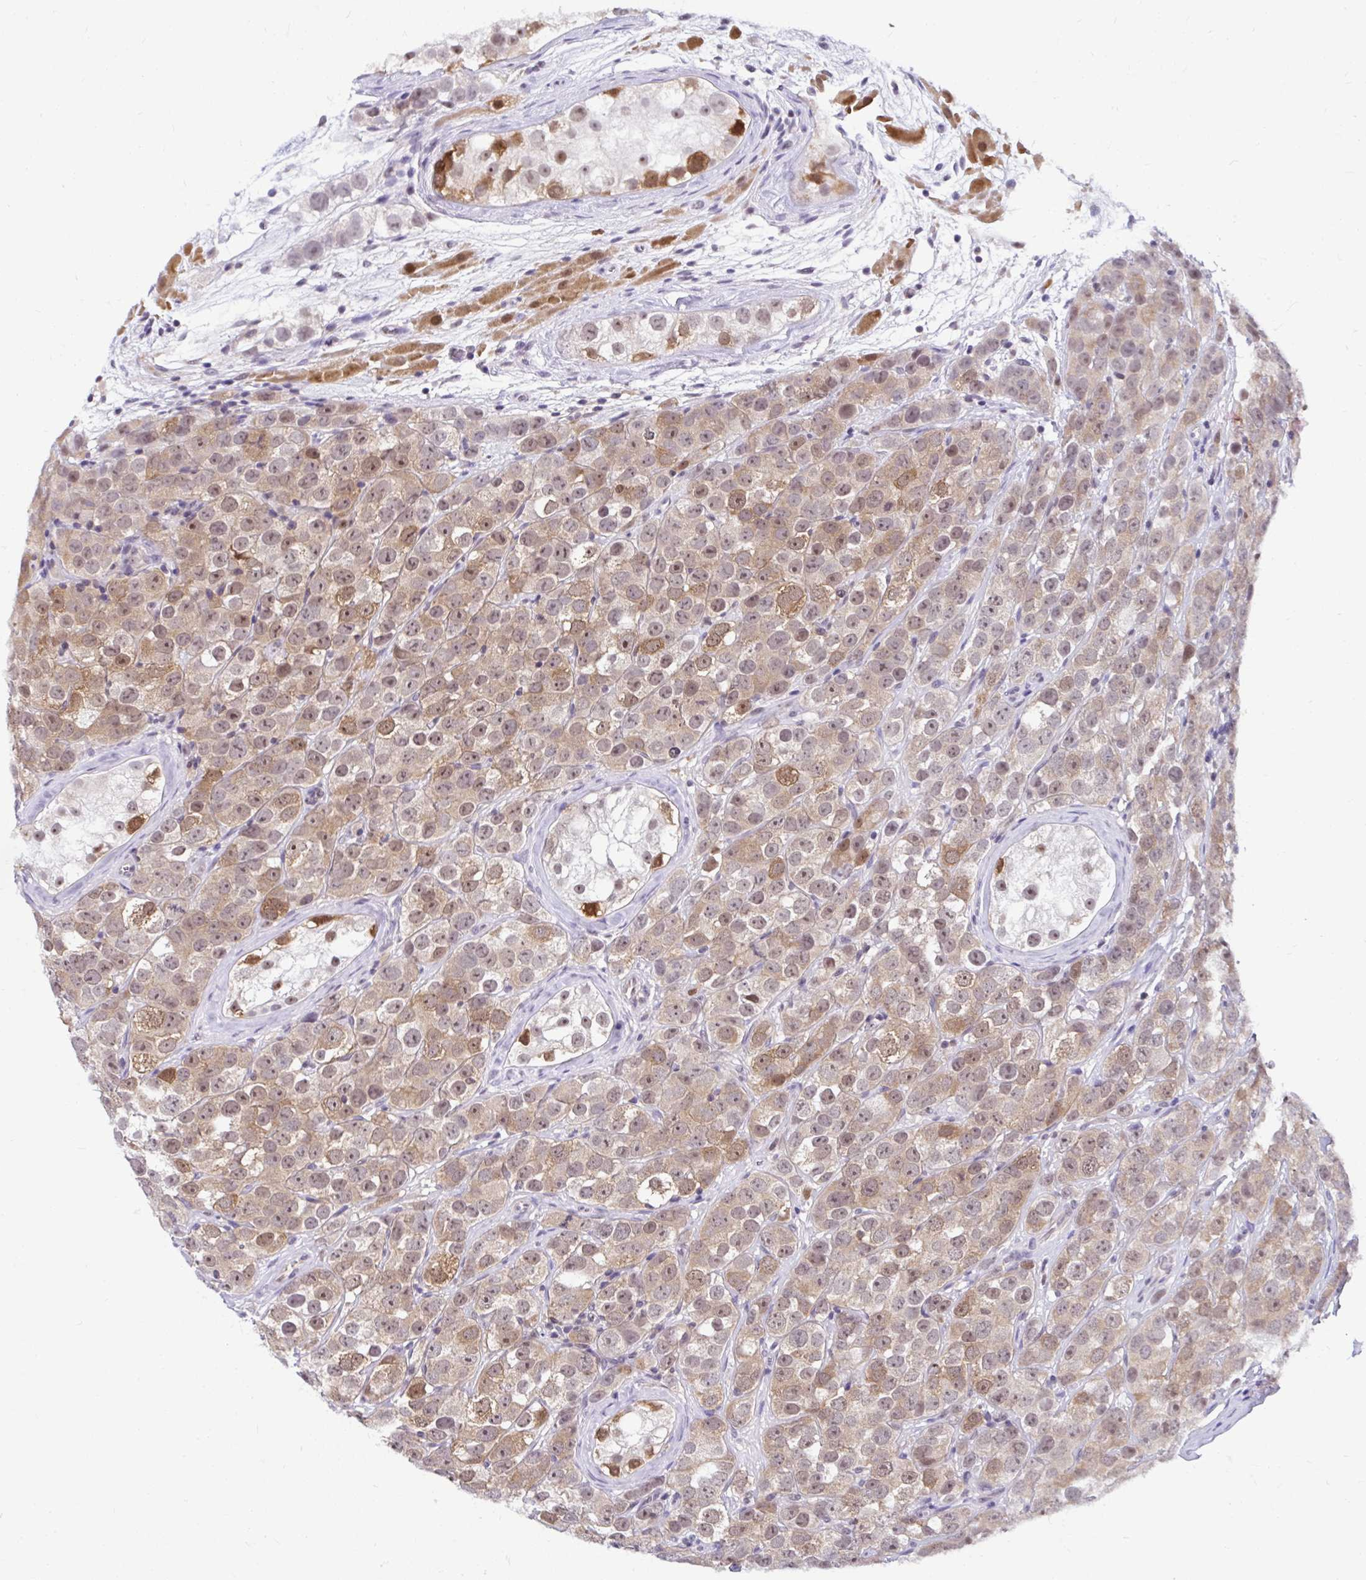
{"staining": {"intensity": "moderate", "quantity": "25%-75%", "location": "cytoplasmic/membranous"}, "tissue": "testis cancer", "cell_type": "Tumor cells", "image_type": "cancer", "snomed": [{"axis": "morphology", "description": "Seminoma, NOS"}, {"axis": "topography", "description": "Testis"}], "caption": "IHC staining of testis cancer (seminoma), which reveals medium levels of moderate cytoplasmic/membranous staining in approximately 25%-75% of tumor cells indicating moderate cytoplasmic/membranous protein positivity. The staining was performed using DAB (brown) for protein detection and nuclei were counterstained in hematoxylin (blue).", "gene": "PIN4", "patient": {"sex": "male", "age": 28}}